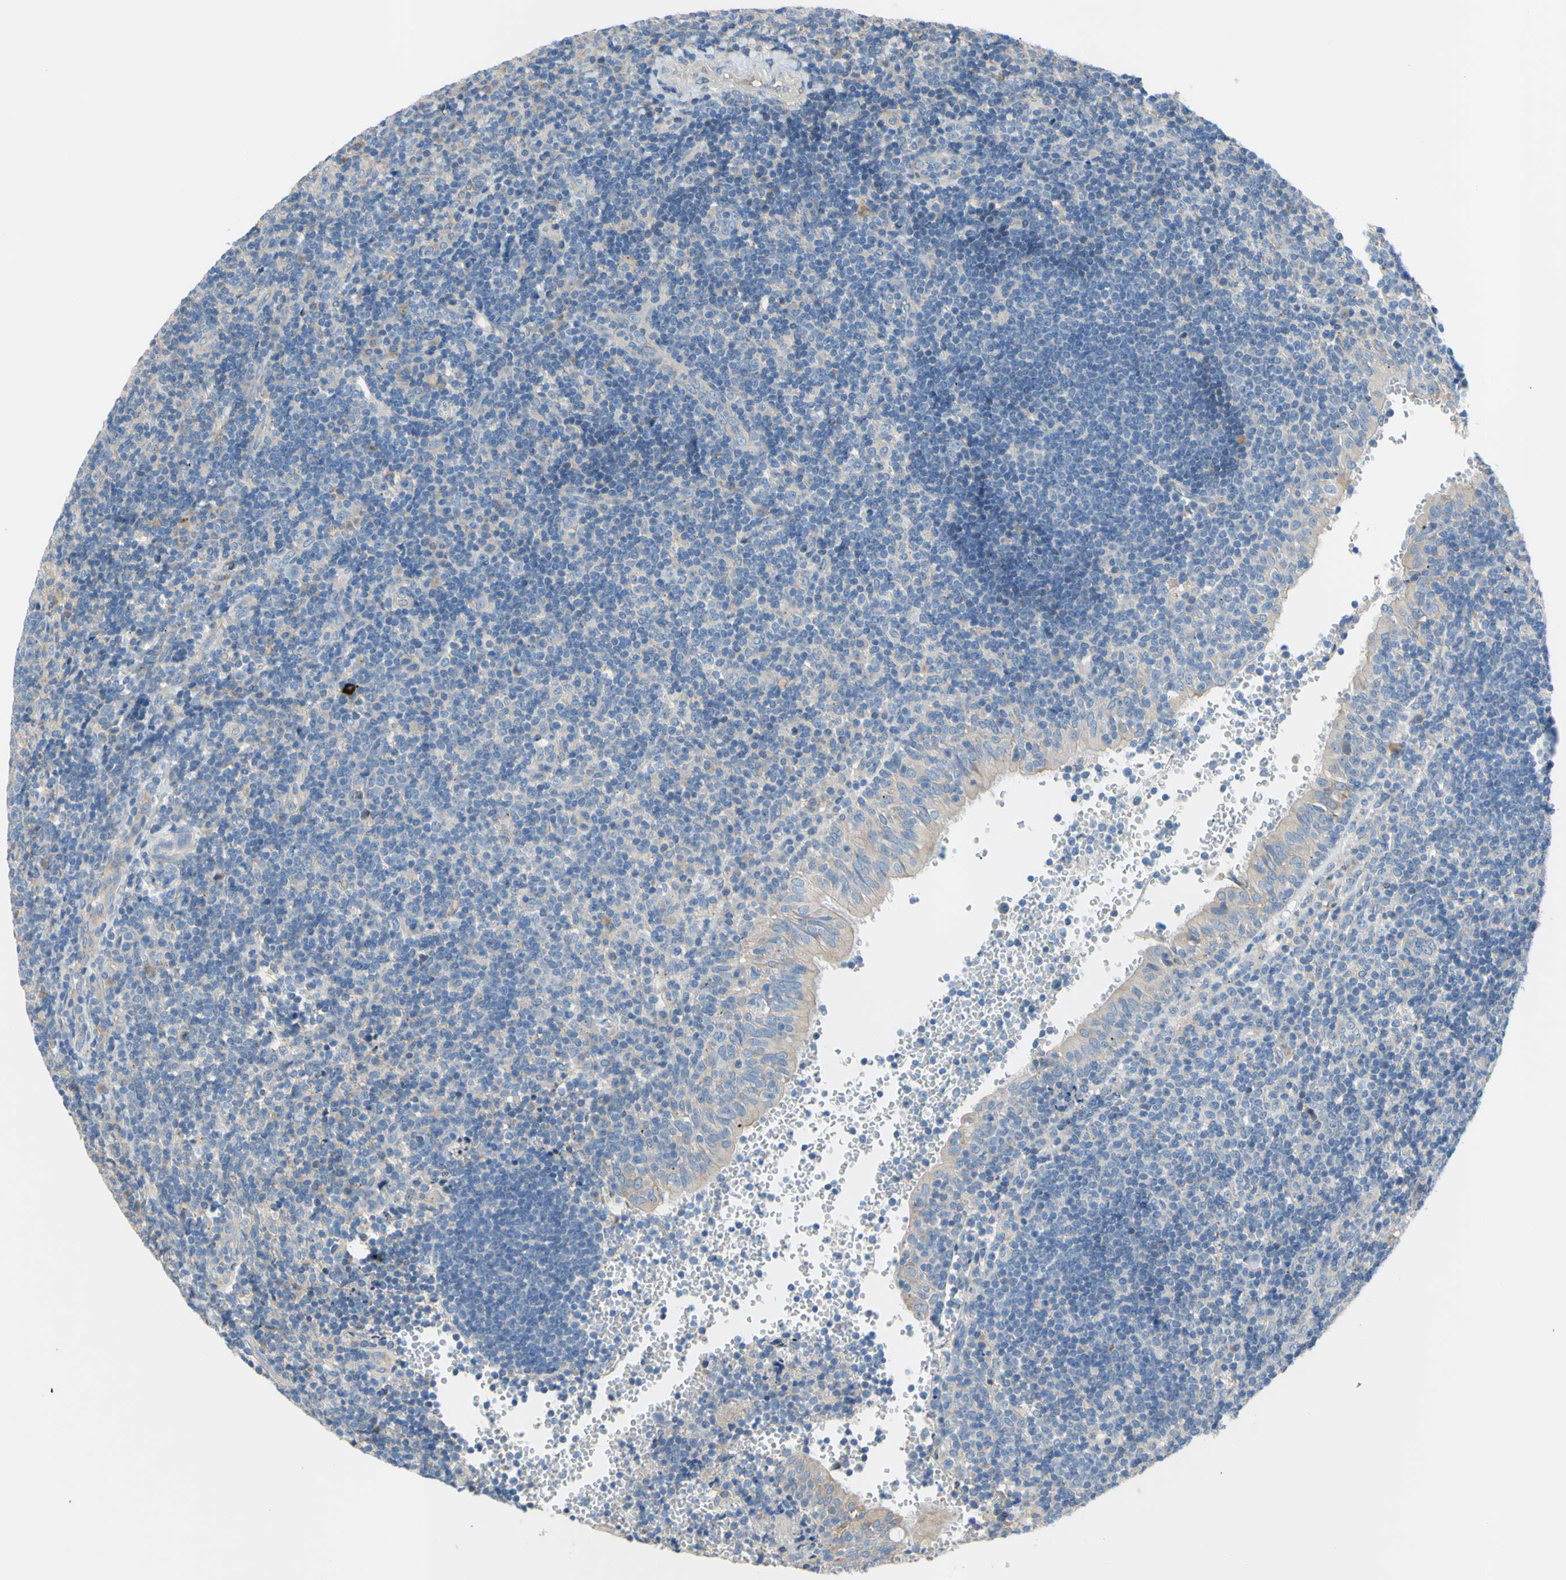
{"staining": {"intensity": "negative", "quantity": "none", "location": "none"}, "tissue": "tonsil", "cell_type": "Germinal center cells", "image_type": "normal", "snomed": [{"axis": "morphology", "description": "Normal tissue, NOS"}, {"axis": "topography", "description": "Tonsil"}], "caption": "High power microscopy image of an immunohistochemistry photomicrograph of benign tonsil, revealing no significant staining in germinal center cells. The staining was performed using DAB to visualize the protein expression in brown, while the nuclei were stained in blue with hematoxylin (Magnification: 20x).", "gene": "TMEM59L", "patient": {"sex": "female", "age": 40}}